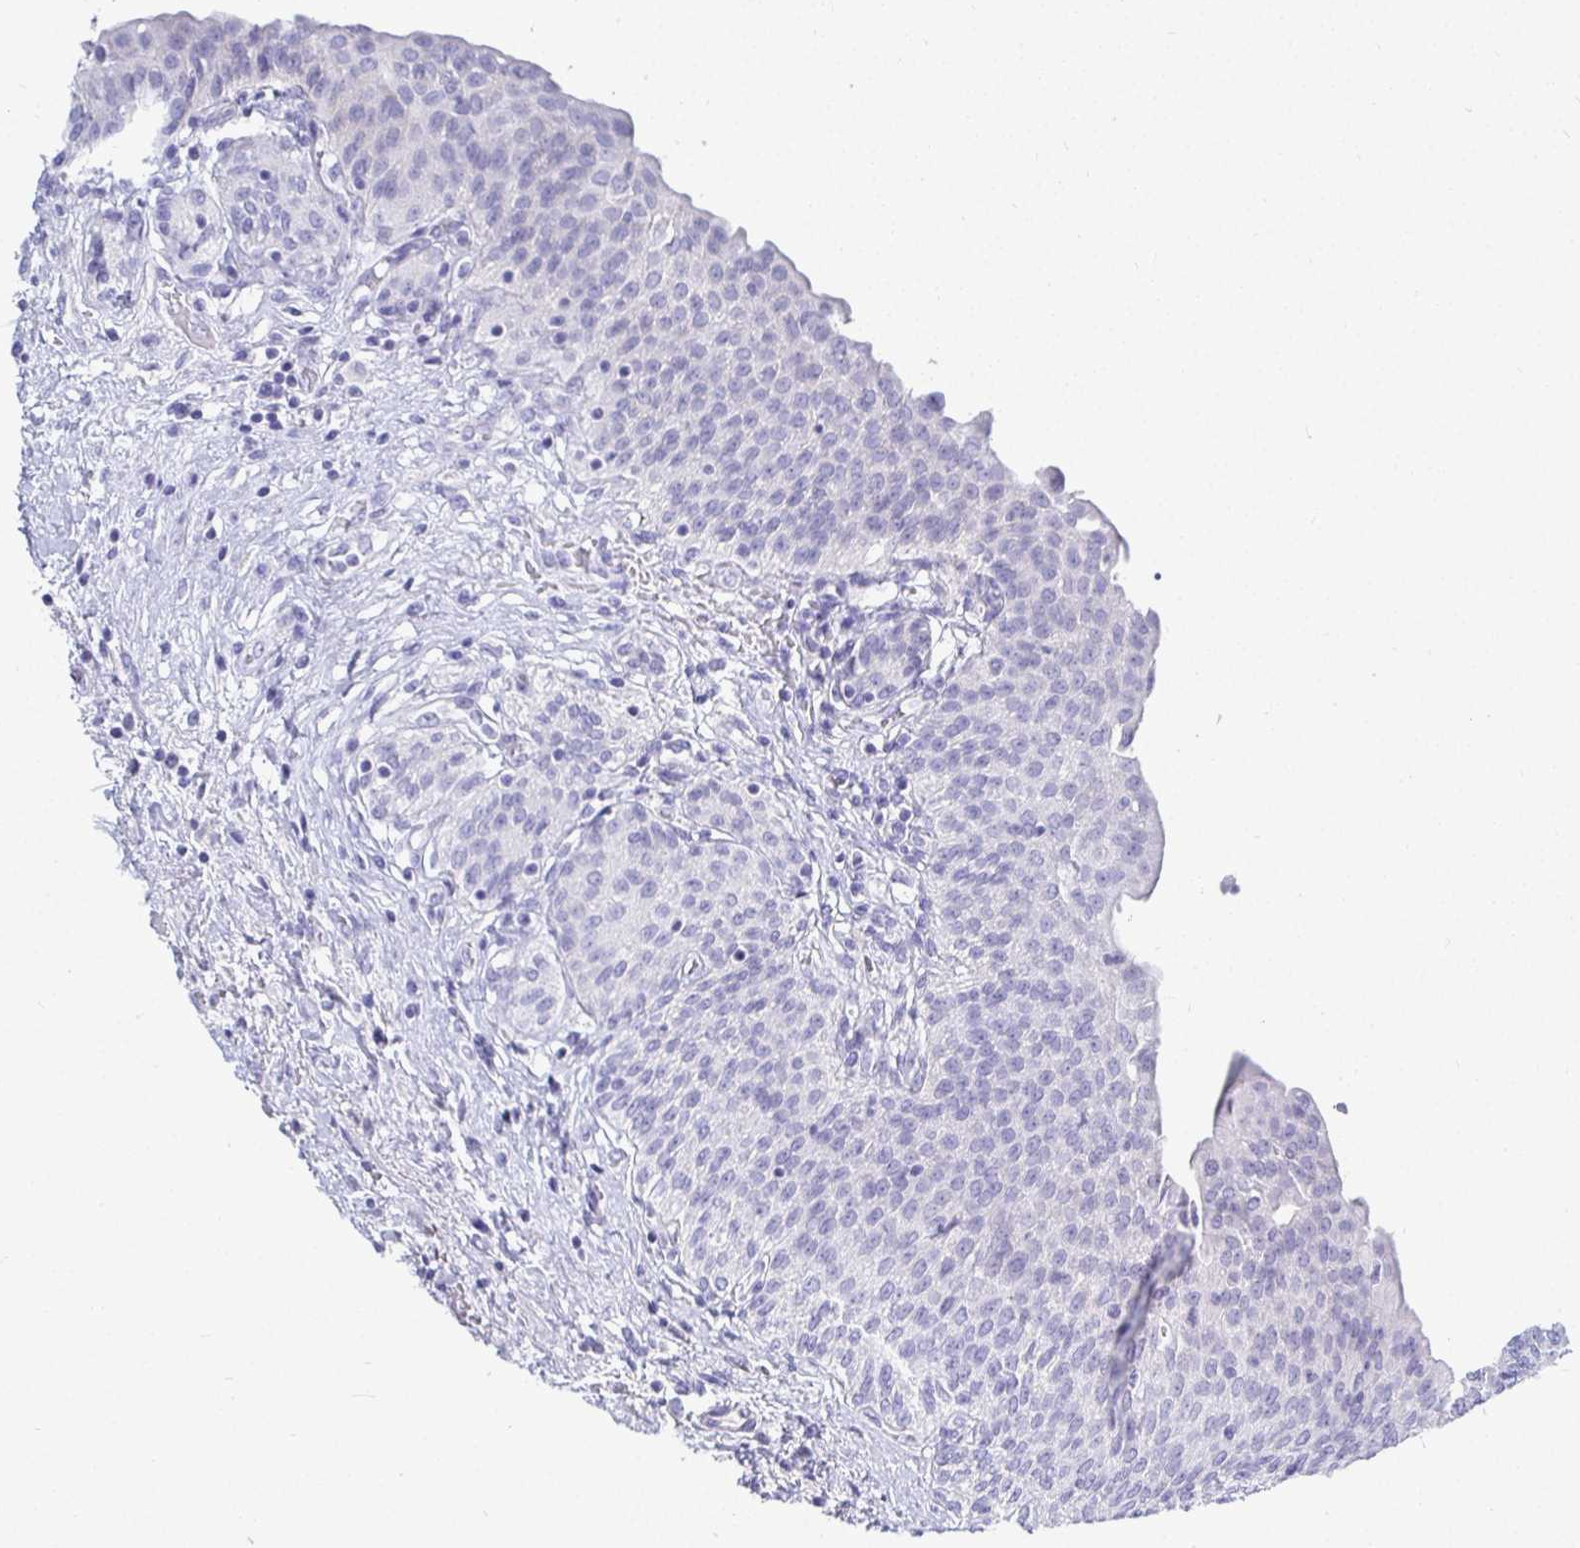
{"staining": {"intensity": "negative", "quantity": "none", "location": "none"}, "tissue": "urinary bladder", "cell_type": "Urothelial cells", "image_type": "normal", "snomed": [{"axis": "morphology", "description": "Normal tissue, NOS"}, {"axis": "topography", "description": "Urinary bladder"}], "caption": "The immunohistochemistry histopathology image has no significant positivity in urothelial cells of urinary bladder.", "gene": "TMEM241", "patient": {"sex": "male", "age": 68}}